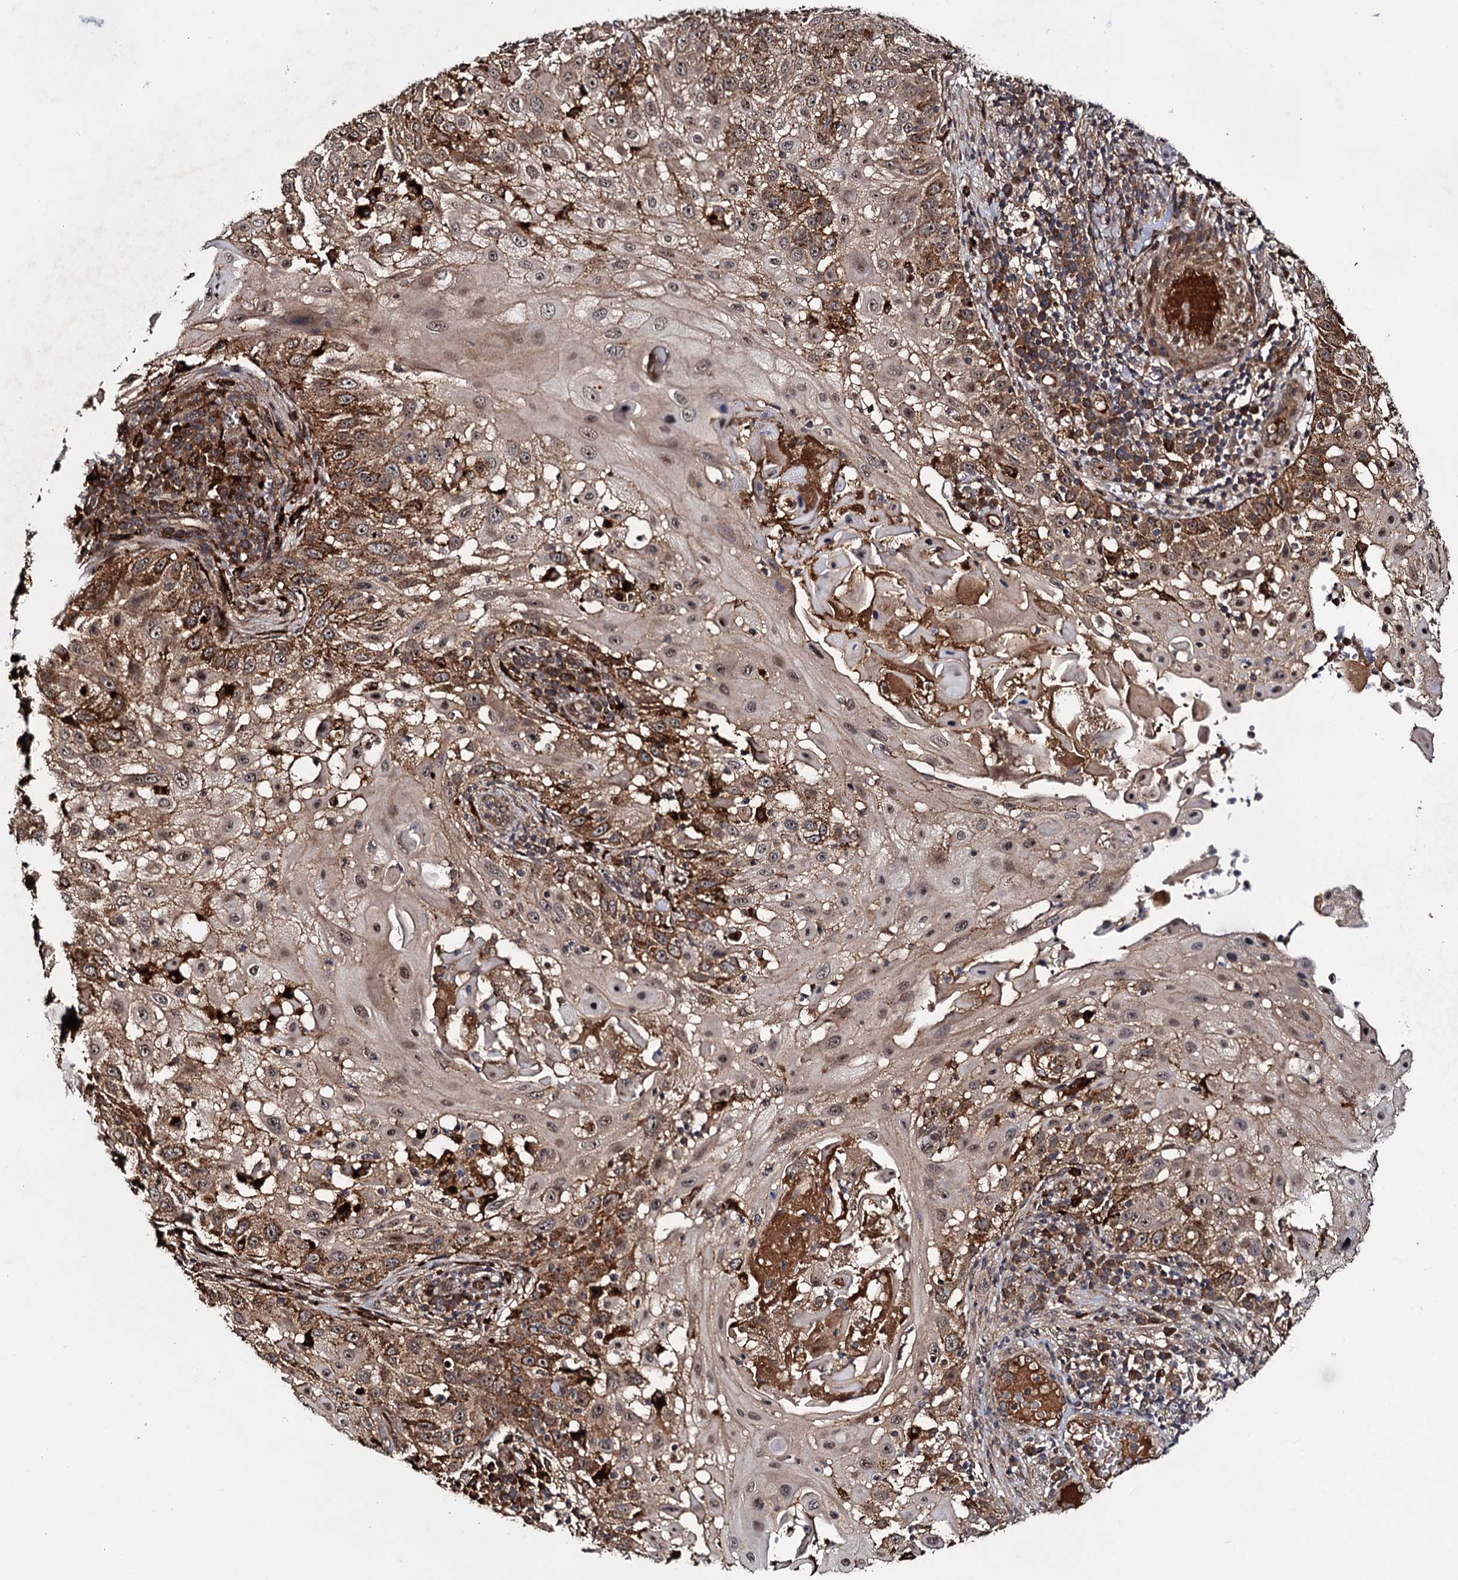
{"staining": {"intensity": "moderate", "quantity": "25%-75%", "location": "cytoplasmic/membranous,nuclear"}, "tissue": "skin cancer", "cell_type": "Tumor cells", "image_type": "cancer", "snomed": [{"axis": "morphology", "description": "Squamous cell carcinoma, NOS"}, {"axis": "topography", "description": "Skin"}], "caption": "There is medium levels of moderate cytoplasmic/membranous and nuclear expression in tumor cells of squamous cell carcinoma (skin), as demonstrated by immunohistochemical staining (brown color).", "gene": "CEP192", "patient": {"sex": "female", "age": 44}}